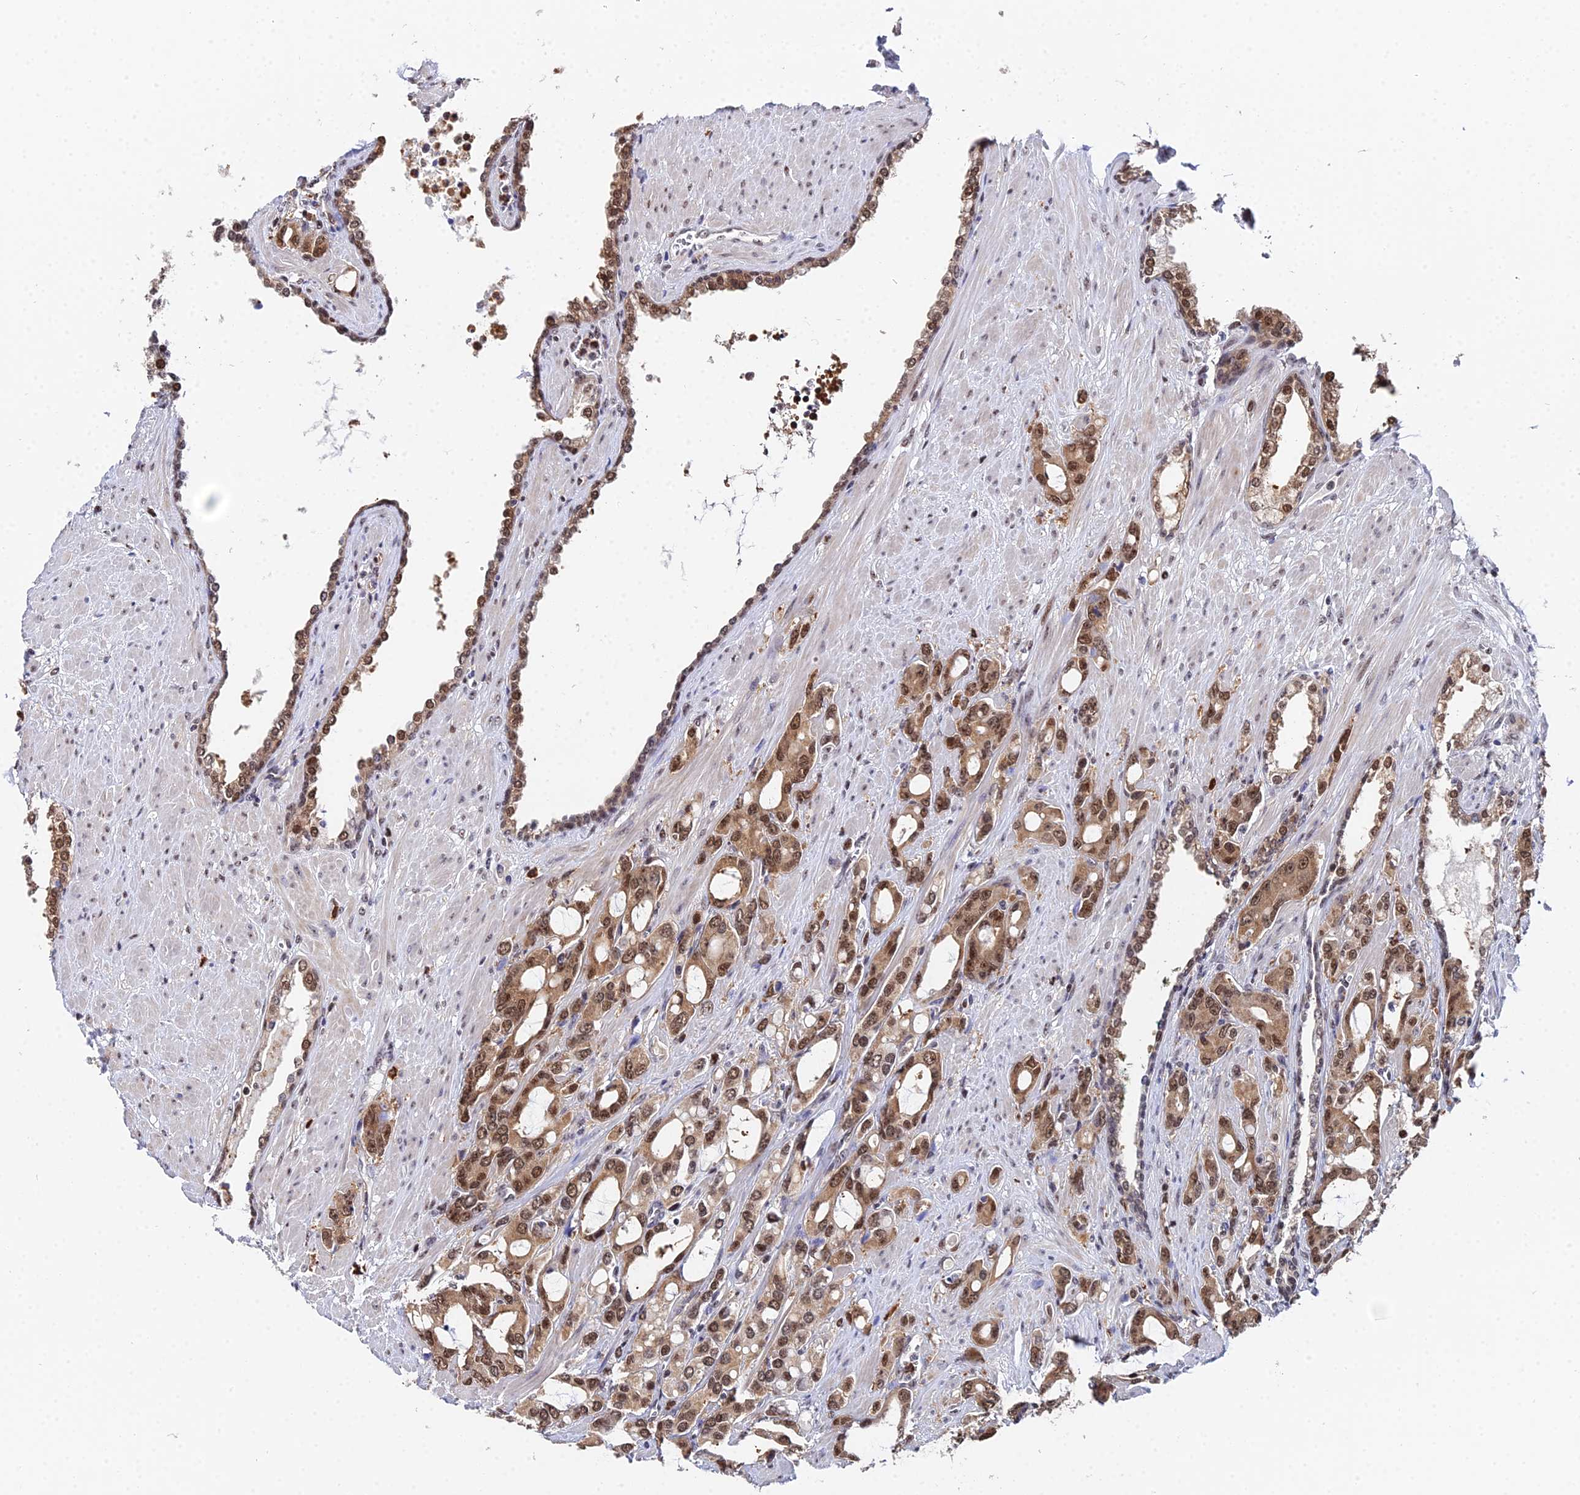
{"staining": {"intensity": "moderate", "quantity": ">75%", "location": "cytoplasmic/membranous,nuclear"}, "tissue": "prostate cancer", "cell_type": "Tumor cells", "image_type": "cancer", "snomed": [{"axis": "morphology", "description": "Adenocarcinoma, High grade"}, {"axis": "topography", "description": "Prostate"}], "caption": "This photomicrograph shows prostate cancer stained with IHC to label a protein in brown. The cytoplasmic/membranous and nuclear of tumor cells show moderate positivity for the protein. Nuclei are counter-stained blue.", "gene": "TIFA", "patient": {"sex": "male", "age": 72}}